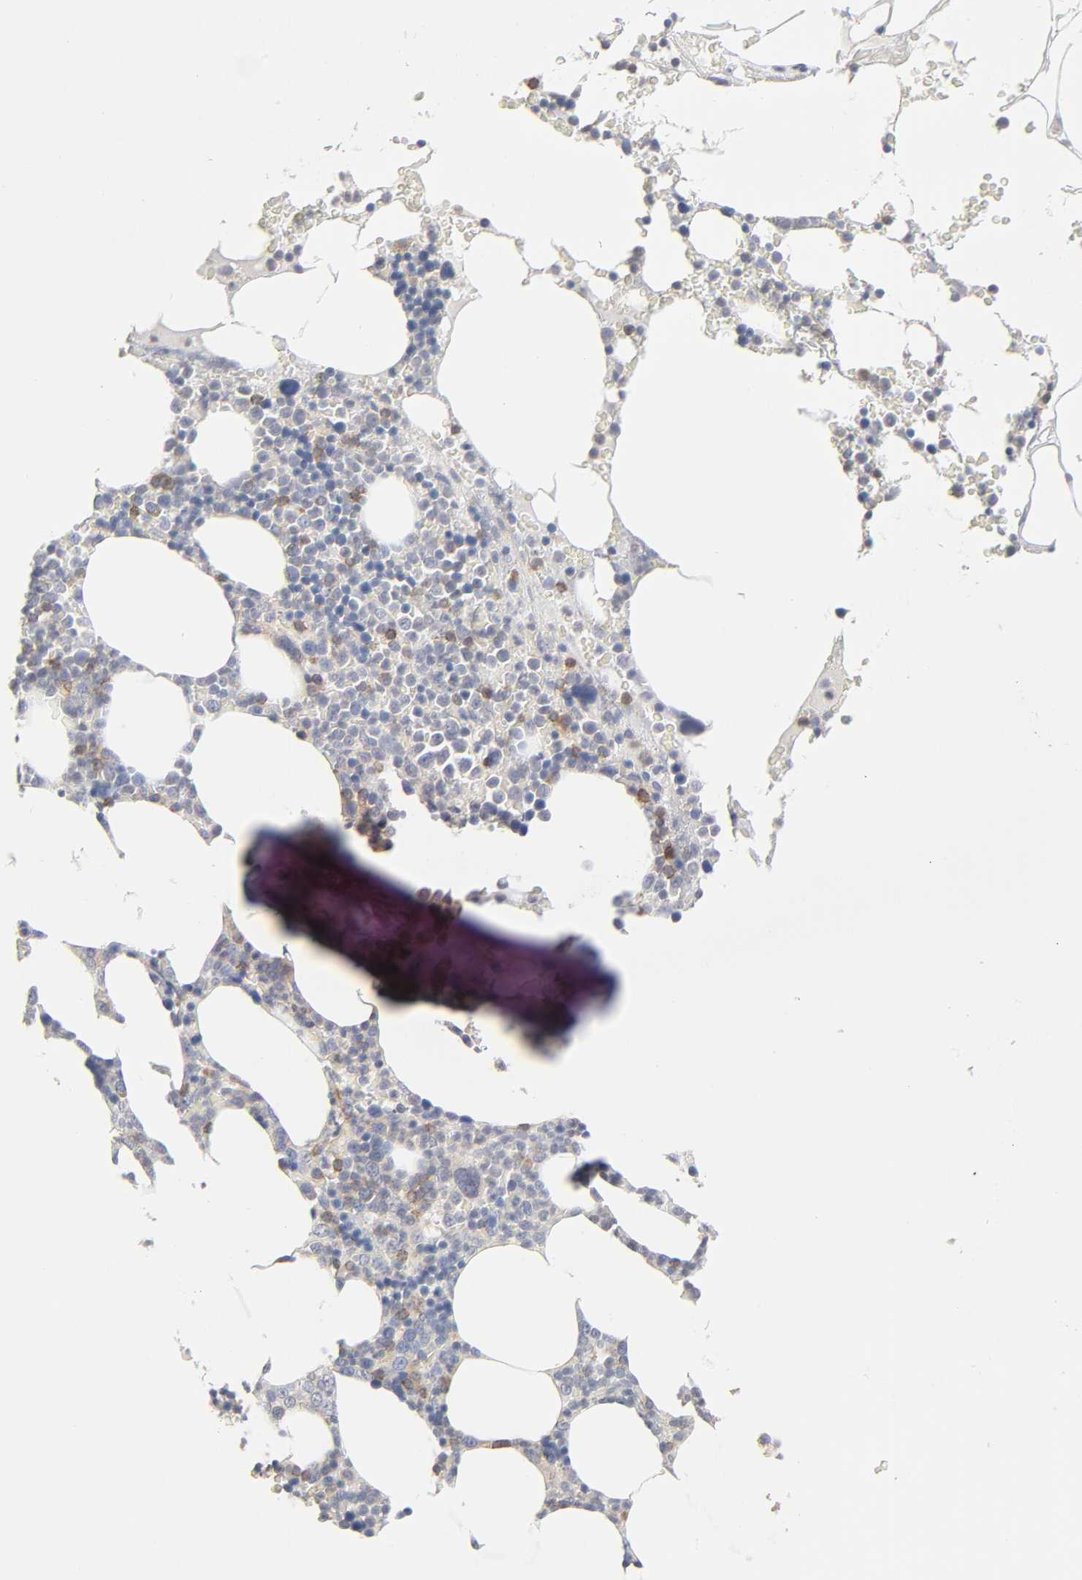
{"staining": {"intensity": "strong", "quantity": "<25%", "location": "cytoplasmic/membranous"}, "tissue": "bone marrow", "cell_type": "Hematopoietic cells", "image_type": "normal", "snomed": [{"axis": "morphology", "description": "Normal tissue, NOS"}, {"axis": "topography", "description": "Bone marrow"}], "caption": "This histopathology image exhibits IHC staining of normal human bone marrow, with medium strong cytoplasmic/membranous expression in approximately <25% of hematopoietic cells.", "gene": "IL4R", "patient": {"sex": "female", "age": 66}}